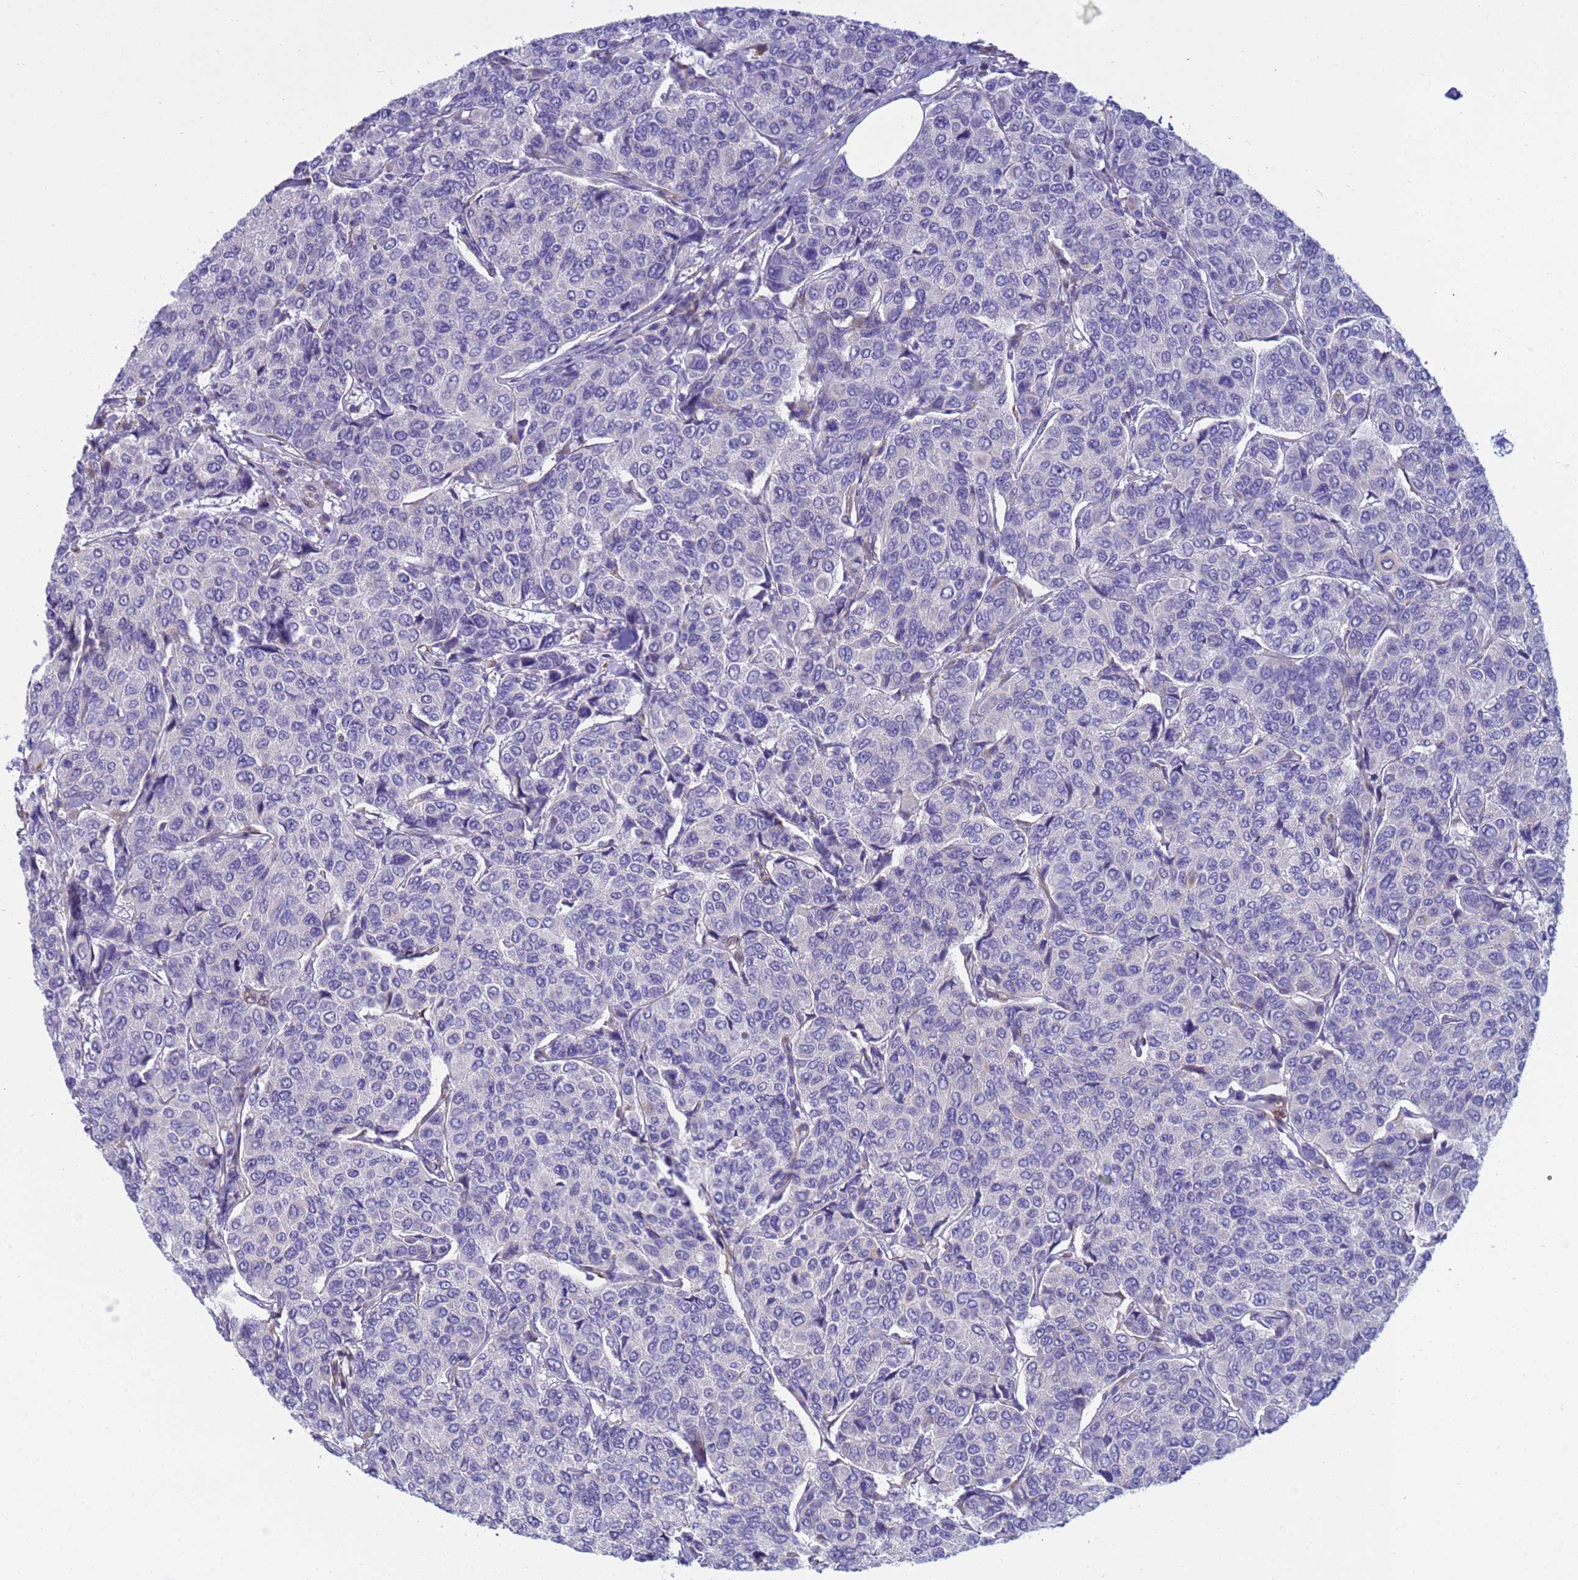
{"staining": {"intensity": "negative", "quantity": "none", "location": "none"}, "tissue": "breast cancer", "cell_type": "Tumor cells", "image_type": "cancer", "snomed": [{"axis": "morphology", "description": "Duct carcinoma"}, {"axis": "topography", "description": "Breast"}], "caption": "Photomicrograph shows no significant protein positivity in tumor cells of breast invasive ductal carcinoma.", "gene": "TRPC6", "patient": {"sex": "female", "age": 55}}